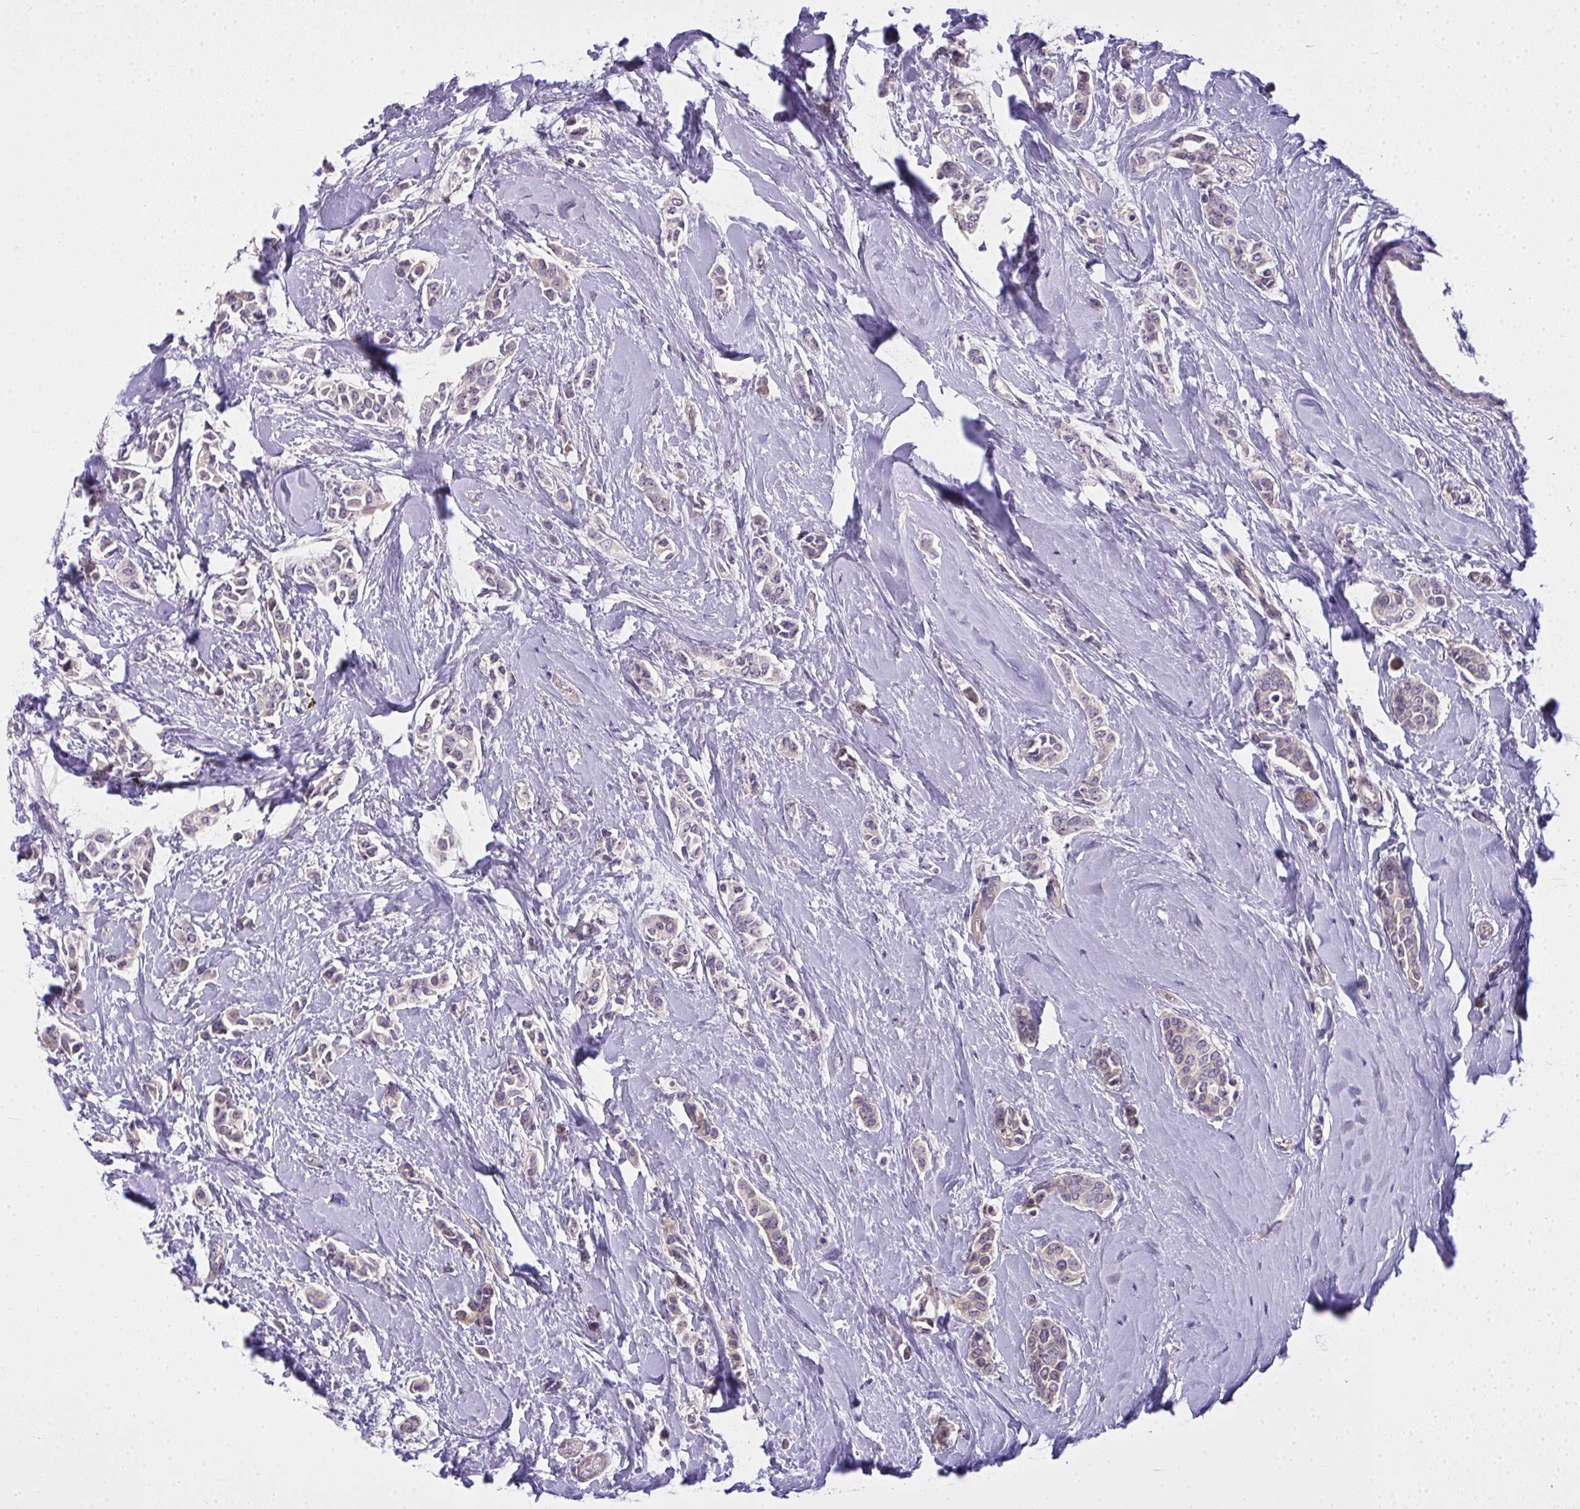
{"staining": {"intensity": "weak", "quantity": "<25%", "location": "cytoplasmic/membranous"}, "tissue": "breast cancer", "cell_type": "Tumor cells", "image_type": "cancer", "snomed": [{"axis": "morphology", "description": "Duct carcinoma"}, {"axis": "topography", "description": "Breast"}], "caption": "Immunohistochemical staining of human breast cancer (invasive ductal carcinoma) exhibits no significant positivity in tumor cells.", "gene": "NT5C1A", "patient": {"sex": "female", "age": 64}}